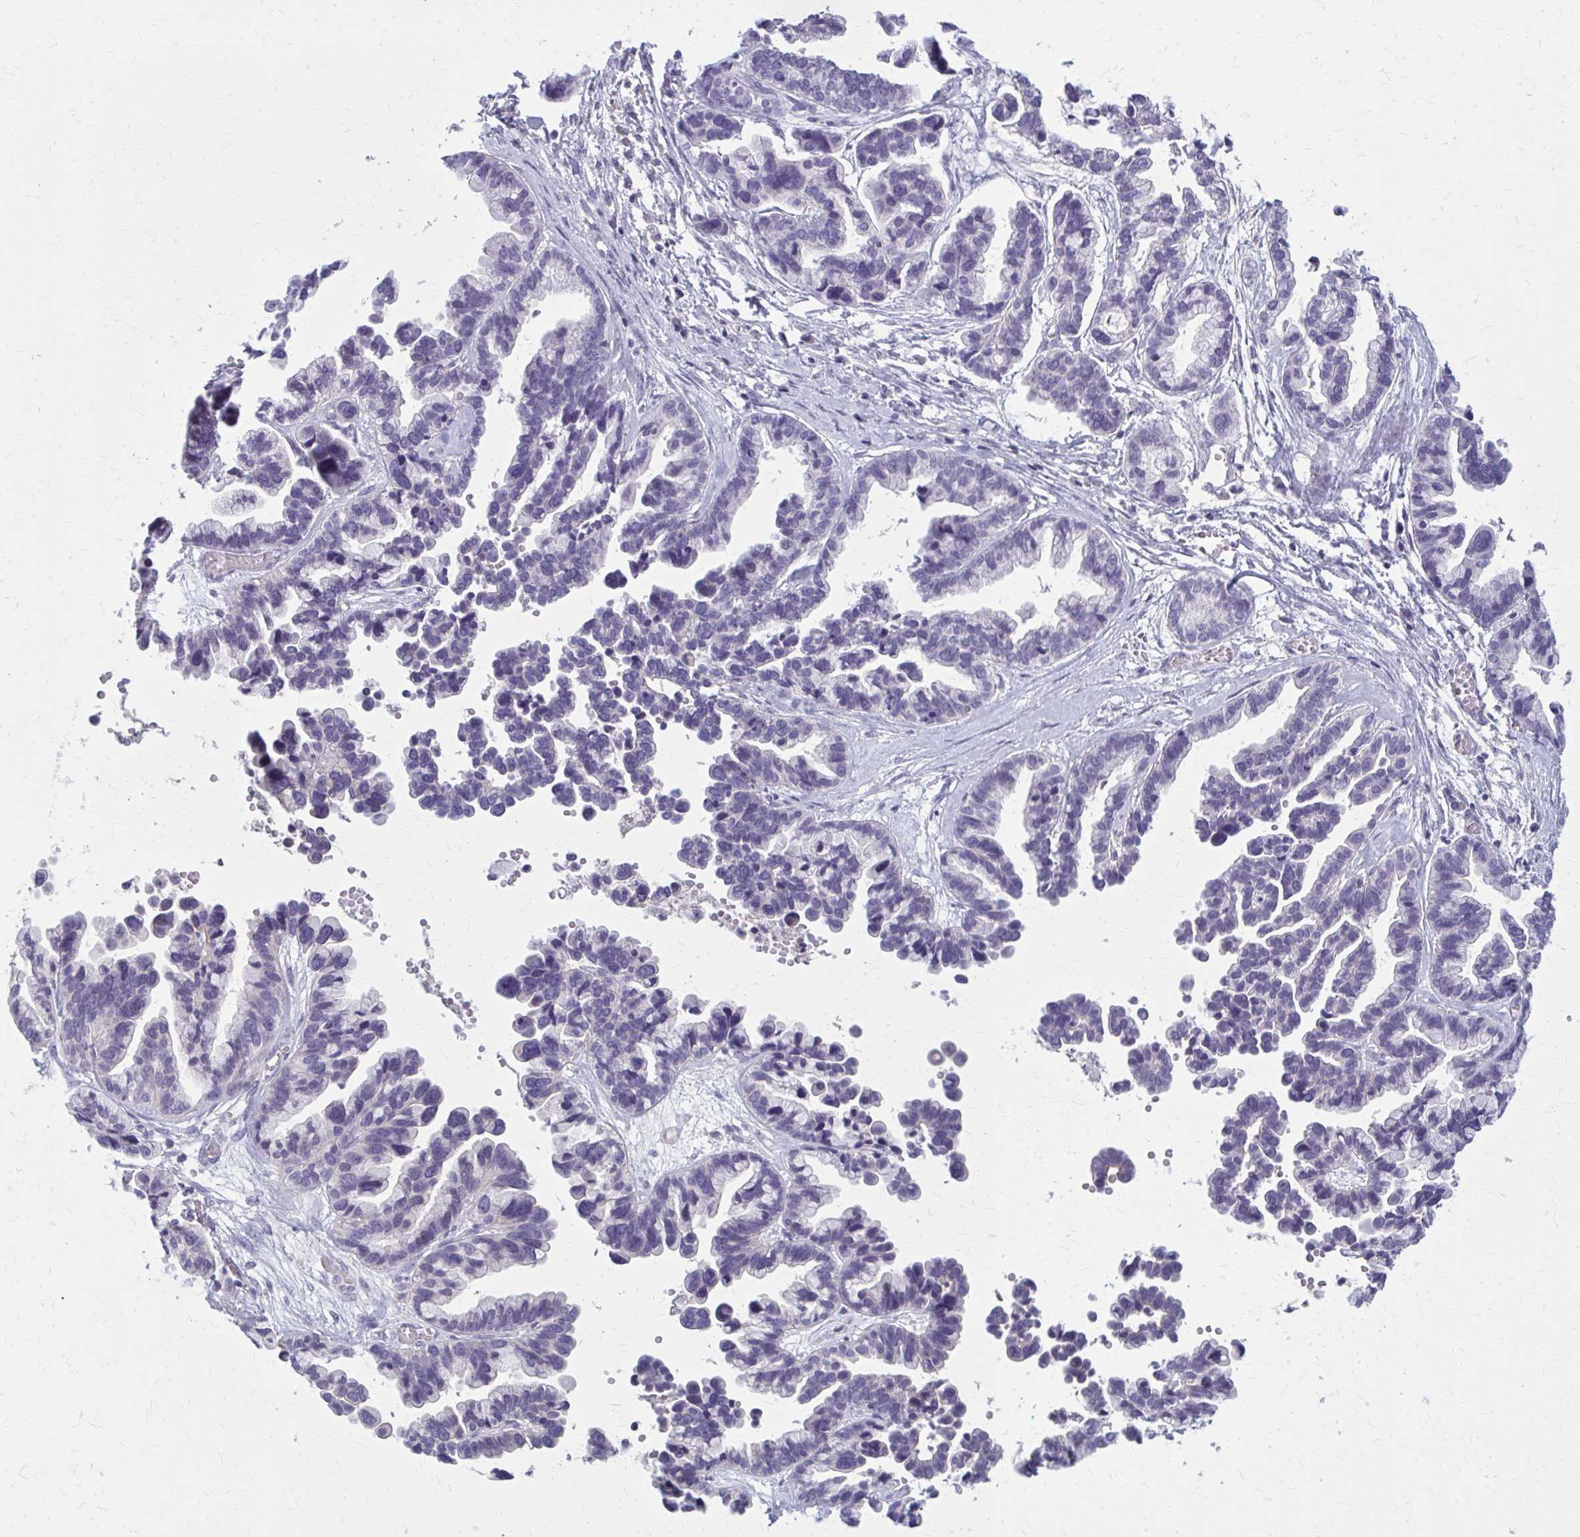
{"staining": {"intensity": "negative", "quantity": "none", "location": "none"}, "tissue": "ovarian cancer", "cell_type": "Tumor cells", "image_type": "cancer", "snomed": [{"axis": "morphology", "description": "Cystadenocarcinoma, serous, NOS"}, {"axis": "topography", "description": "Ovary"}], "caption": "Serous cystadenocarcinoma (ovarian) was stained to show a protein in brown. There is no significant expression in tumor cells.", "gene": "OR4A47", "patient": {"sex": "female", "age": 56}}